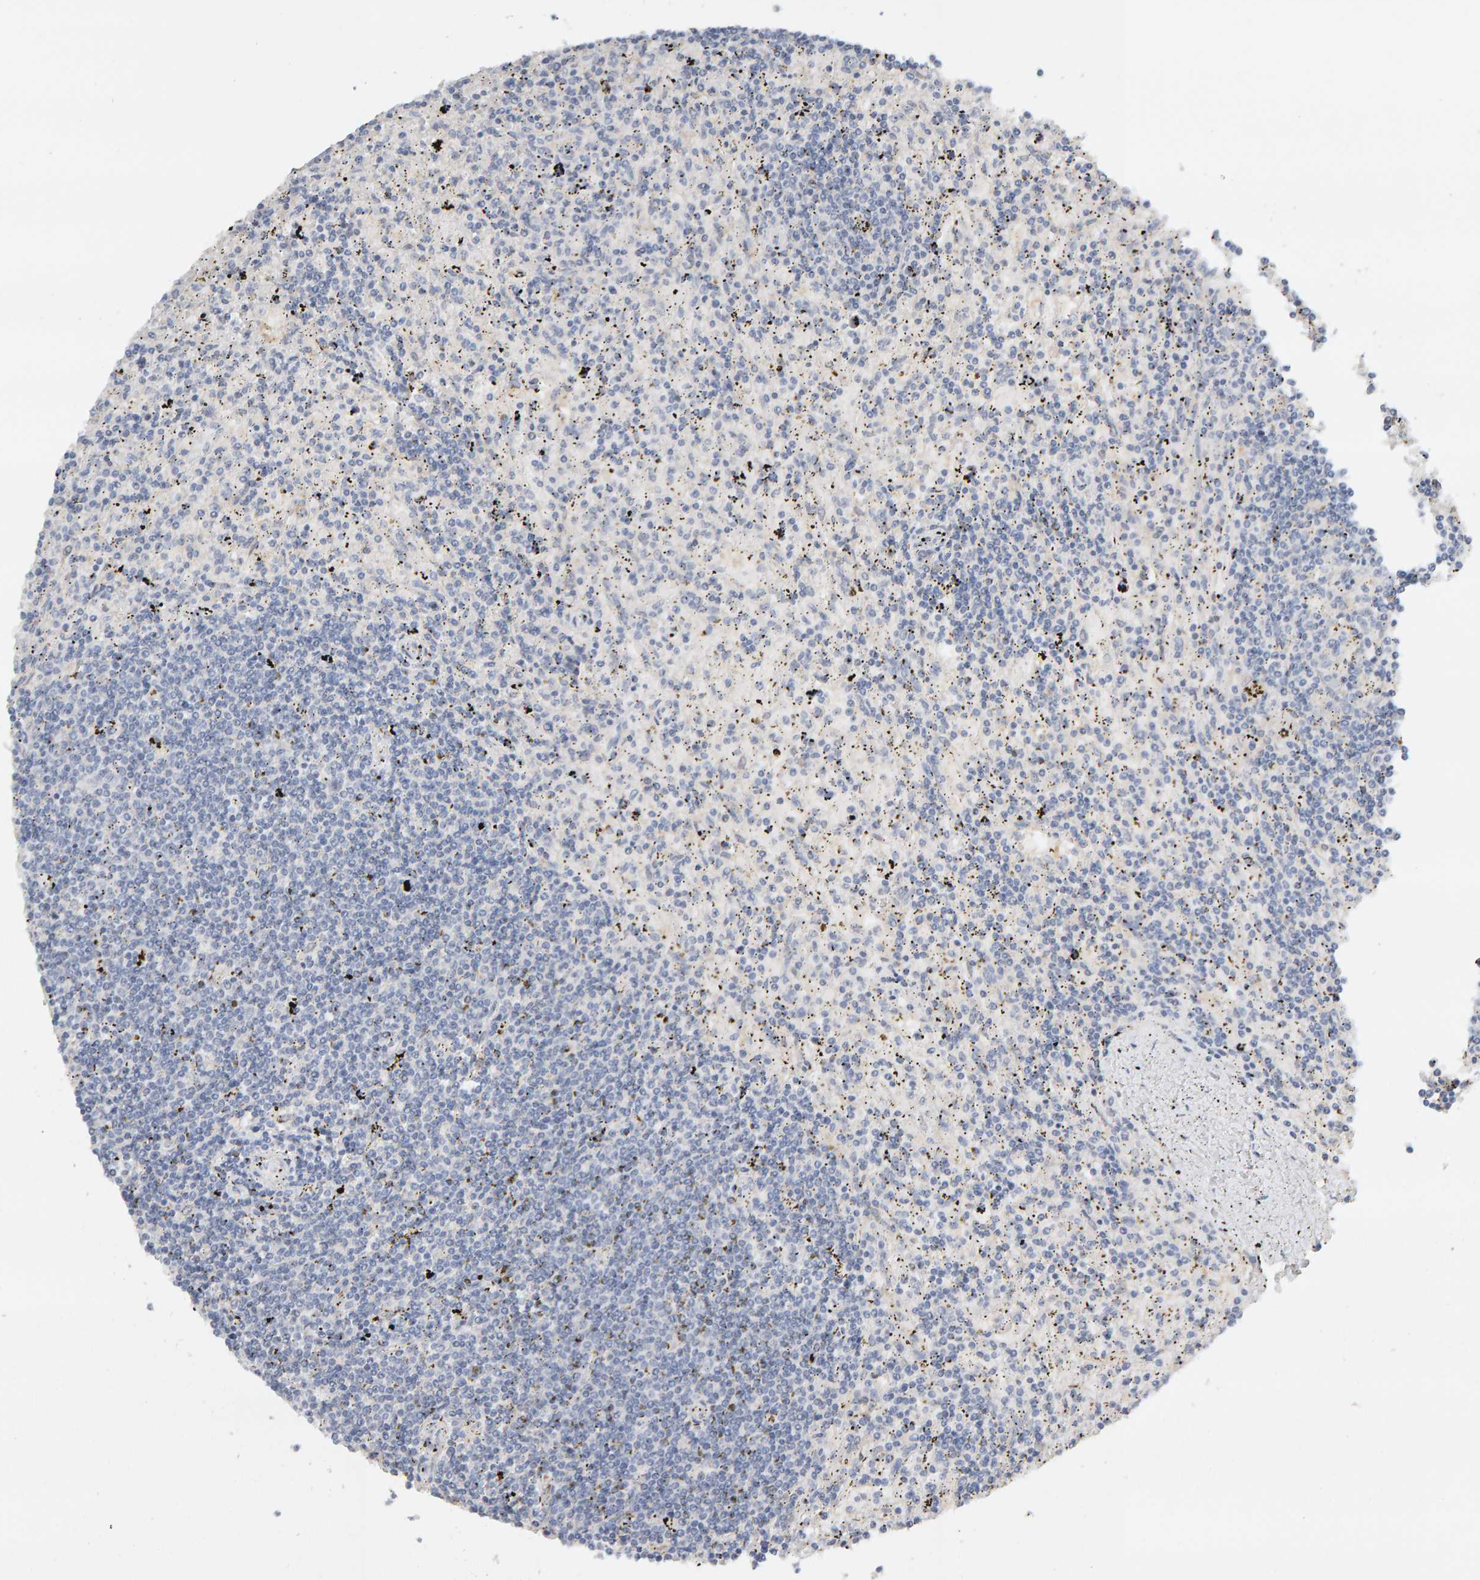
{"staining": {"intensity": "negative", "quantity": "none", "location": "none"}, "tissue": "lymphoma", "cell_type": "Tumor cells", "image_type": "cancer", "snomed": [{"axis": "morphology", "description": "Malignant lymphoma, non-Hodgkin's type, Low grade"}, {"axis": "topography", "description": "Spleen"}], "caption": "This is a micrograph of IHC staining of lymphoma, which shows no expression in tumor cells.", "gene": "GFUS", "patient": {"sex": "male", "age": 76}}